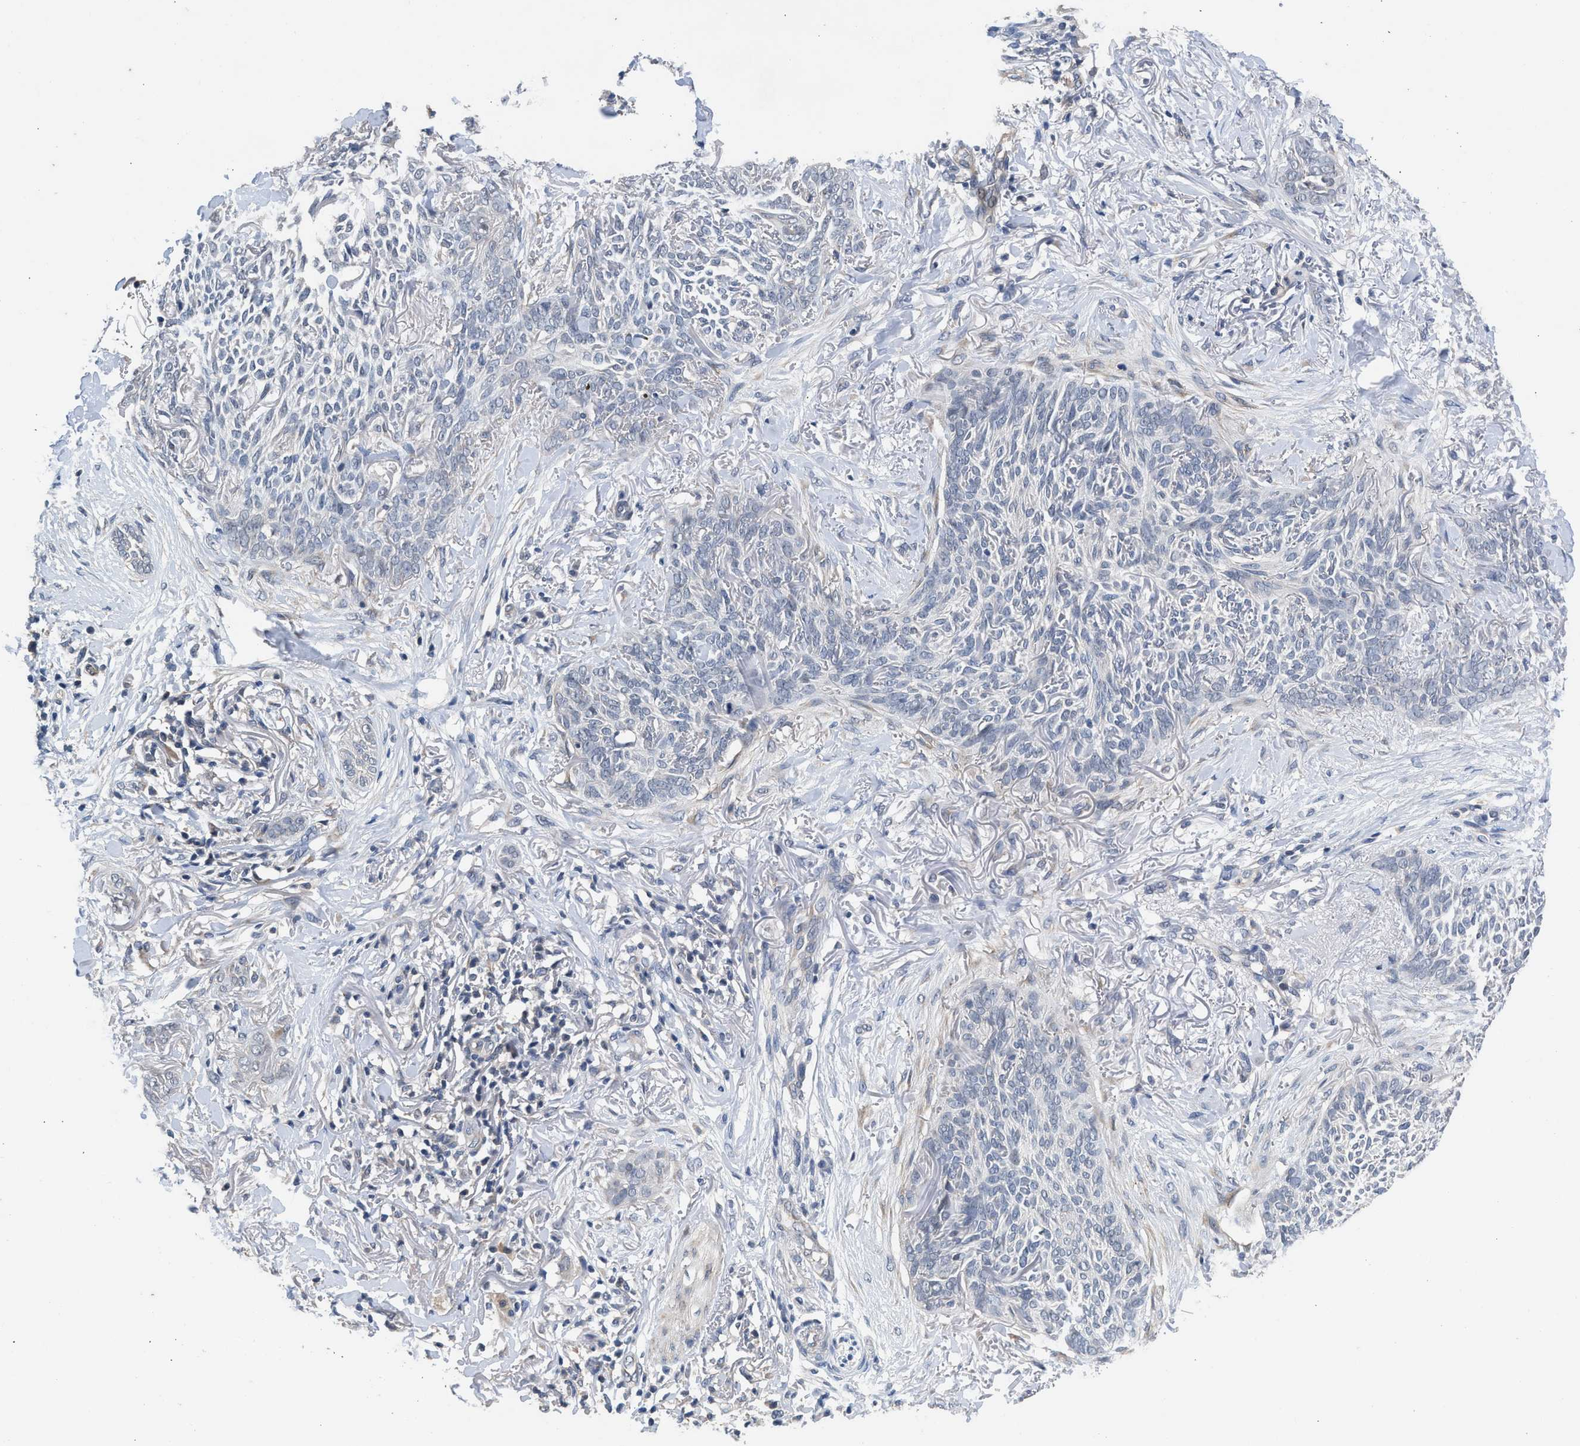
{"staining": {"intensity": "negative", "quantity": "none", "location": "none"}, "tissue": "skin cancer", "cell_type": "Tumor cells", "image_type": "cancer", "snomed": [{"axis": "morphology", "description": "Basal cell carcinoma"}, {"axis": "topography", "description": "Skin"}], "caption": "DAB immunohistochemical staining of human skin cancer (basal cell carcinoma) reveals no significant expression in tumor cells.", "gene": "CSF3R", "patient": {"sex": "female", "age": 84}}